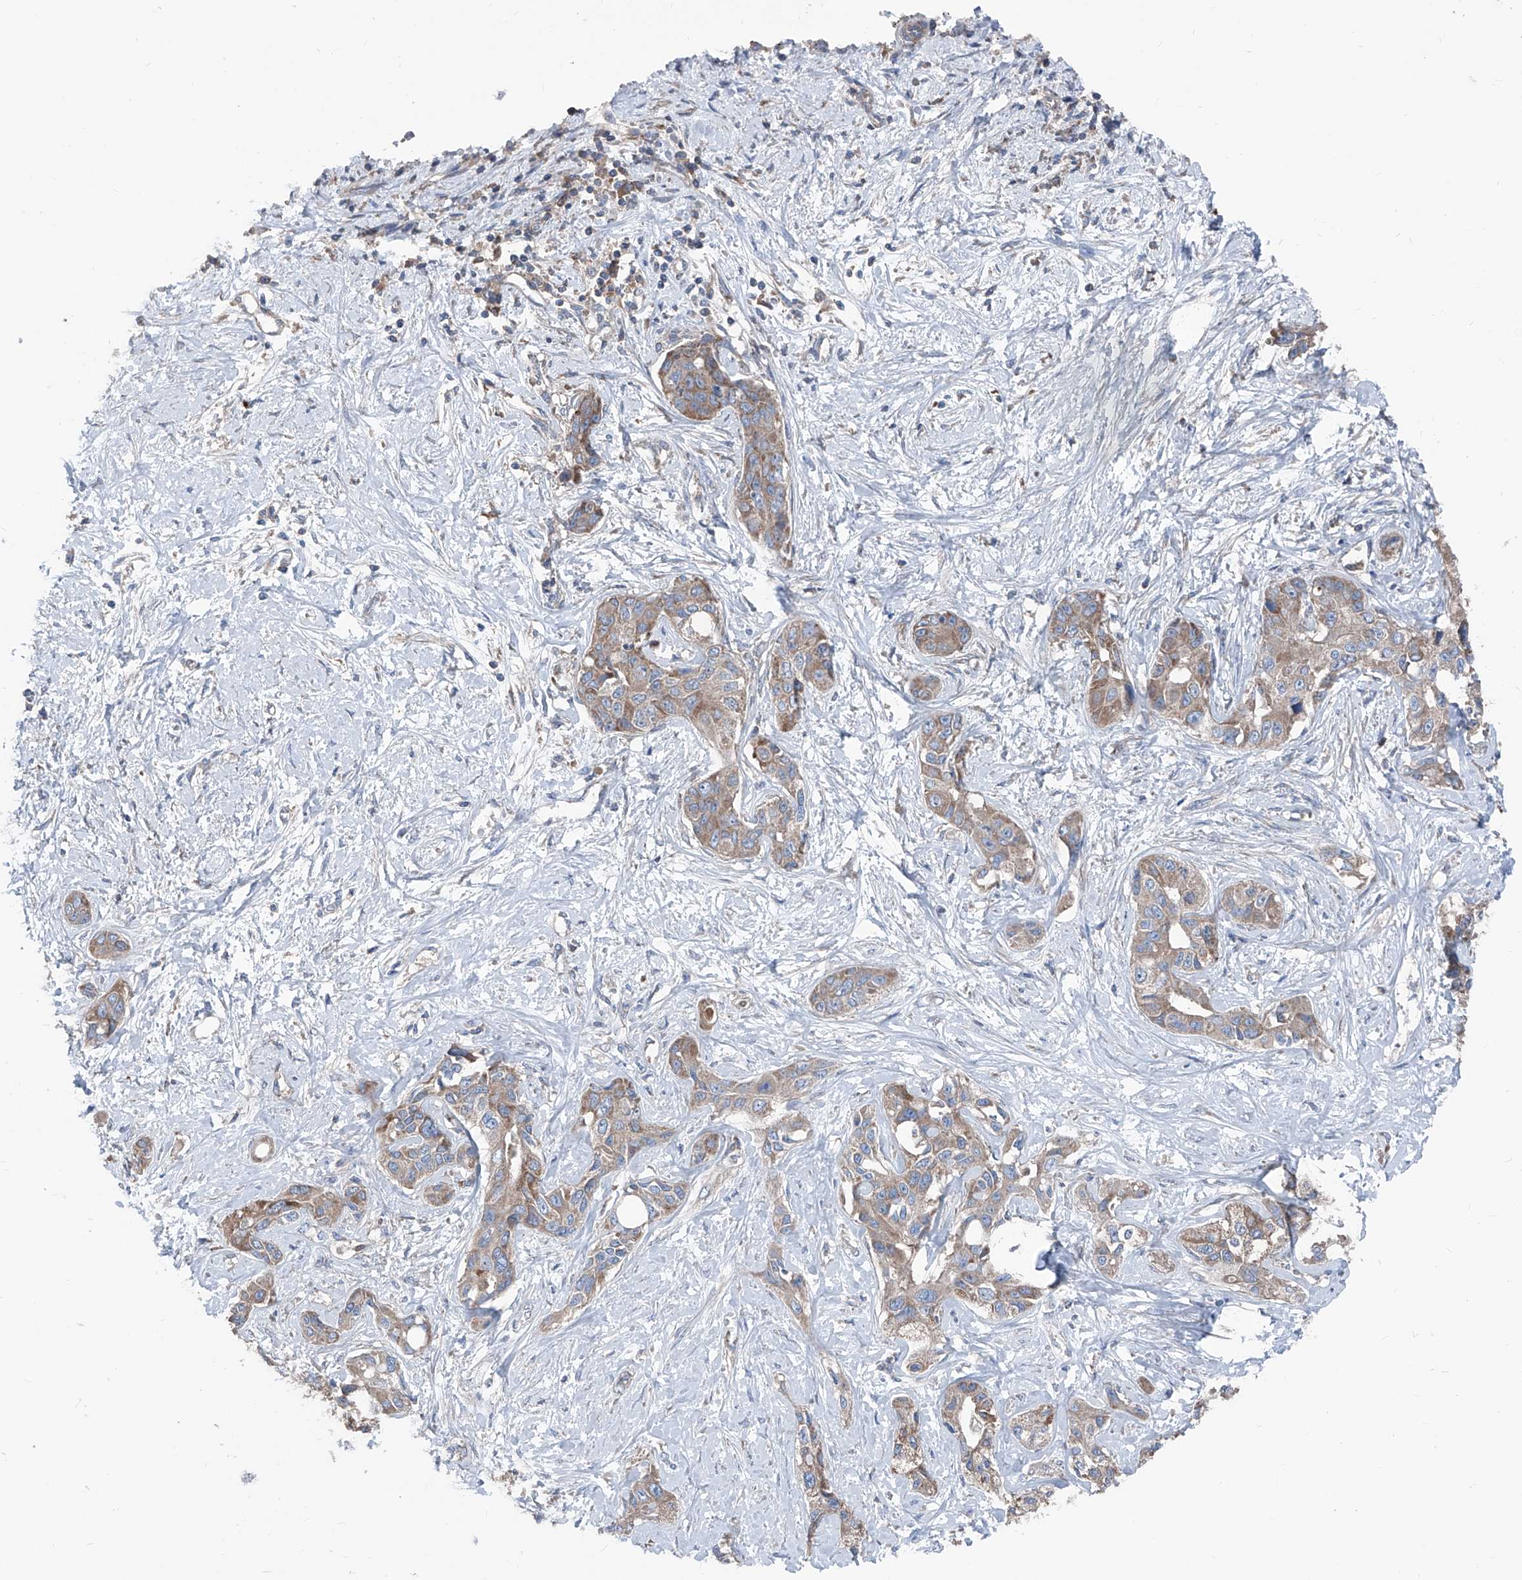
{"staining": {"intensity": "weak", "quantity": ">75%", "location": "cytoplasmic/membranous"}, "tissue": "liver cancer", "cell_type": "Tumor cells", "image_type": "cancer", "snomed": [{"axis": "morphology", "description": "Cholangiocarcinoma"}, {"axis": "topography", "description": "Liver"}], "caption": "Immunohistochemistry (IHC) of liver cholangiocarcinoma exhibits low levels of weak cytoplasmic/membranous staining in about >75% of tumor cells.", "gene": "GPAT3", "patient": {"sex": "male", "age": 59}}